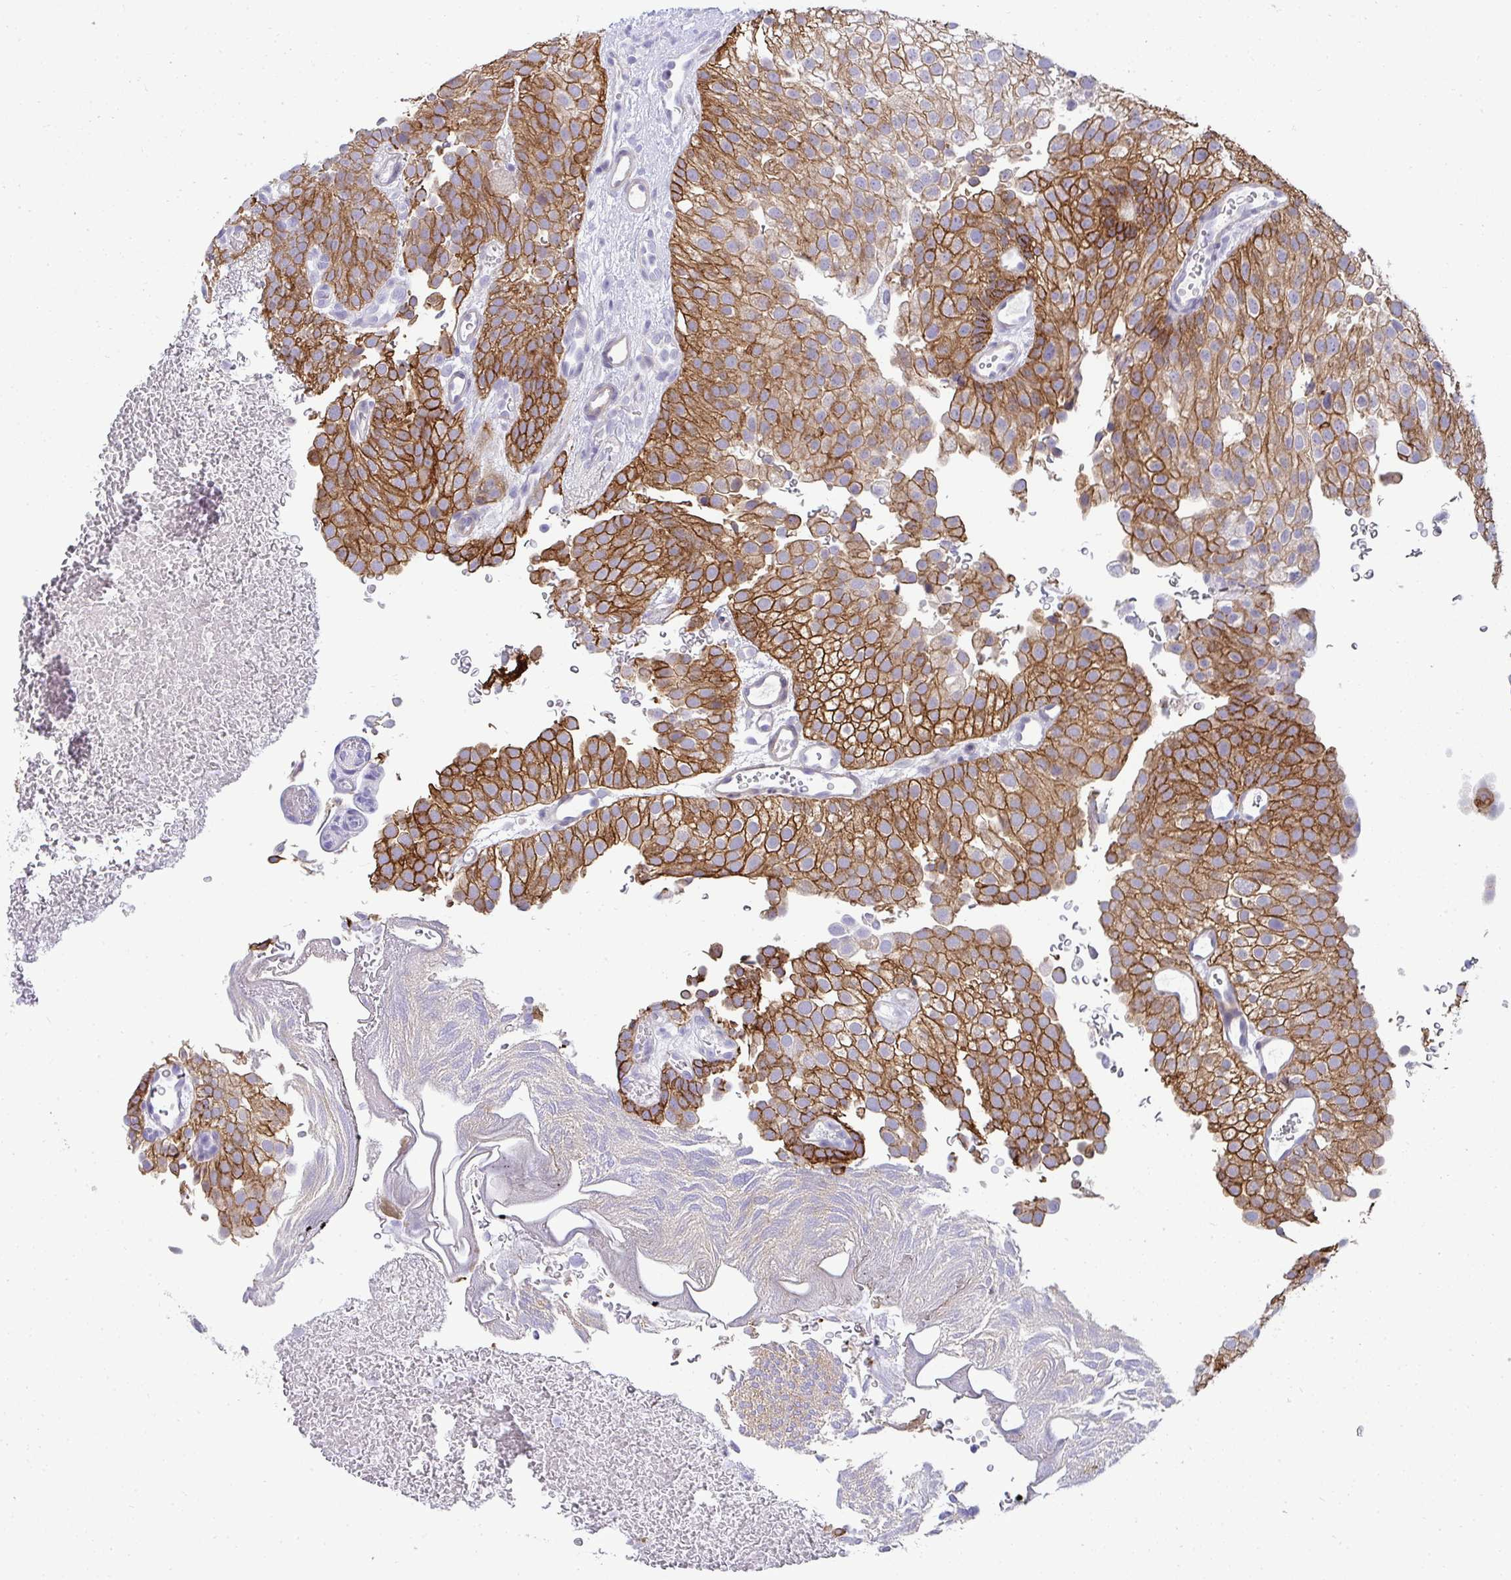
{"staining": {"intensity": "strong", "quantity": ">75%", "location": "cytoplasmic/membranous"}, "tissue": "urothelial cancer", "cell_type": "Tumor cells", "image_type": "cancer", "snomed": [{"axis": "morphology", "description": "Urothelial carcinoma, Low grade"}, {"axis": "topography", "description": "Urinary bladder"}], "caption": "Urothelial cancer stained with DAB IHC reveals high levels of strong cytoplasmic/membranous positivity in approximately >75% of tumor cells.", "gene": "AK5", "patient": {"sex": "male", "age": 78}}